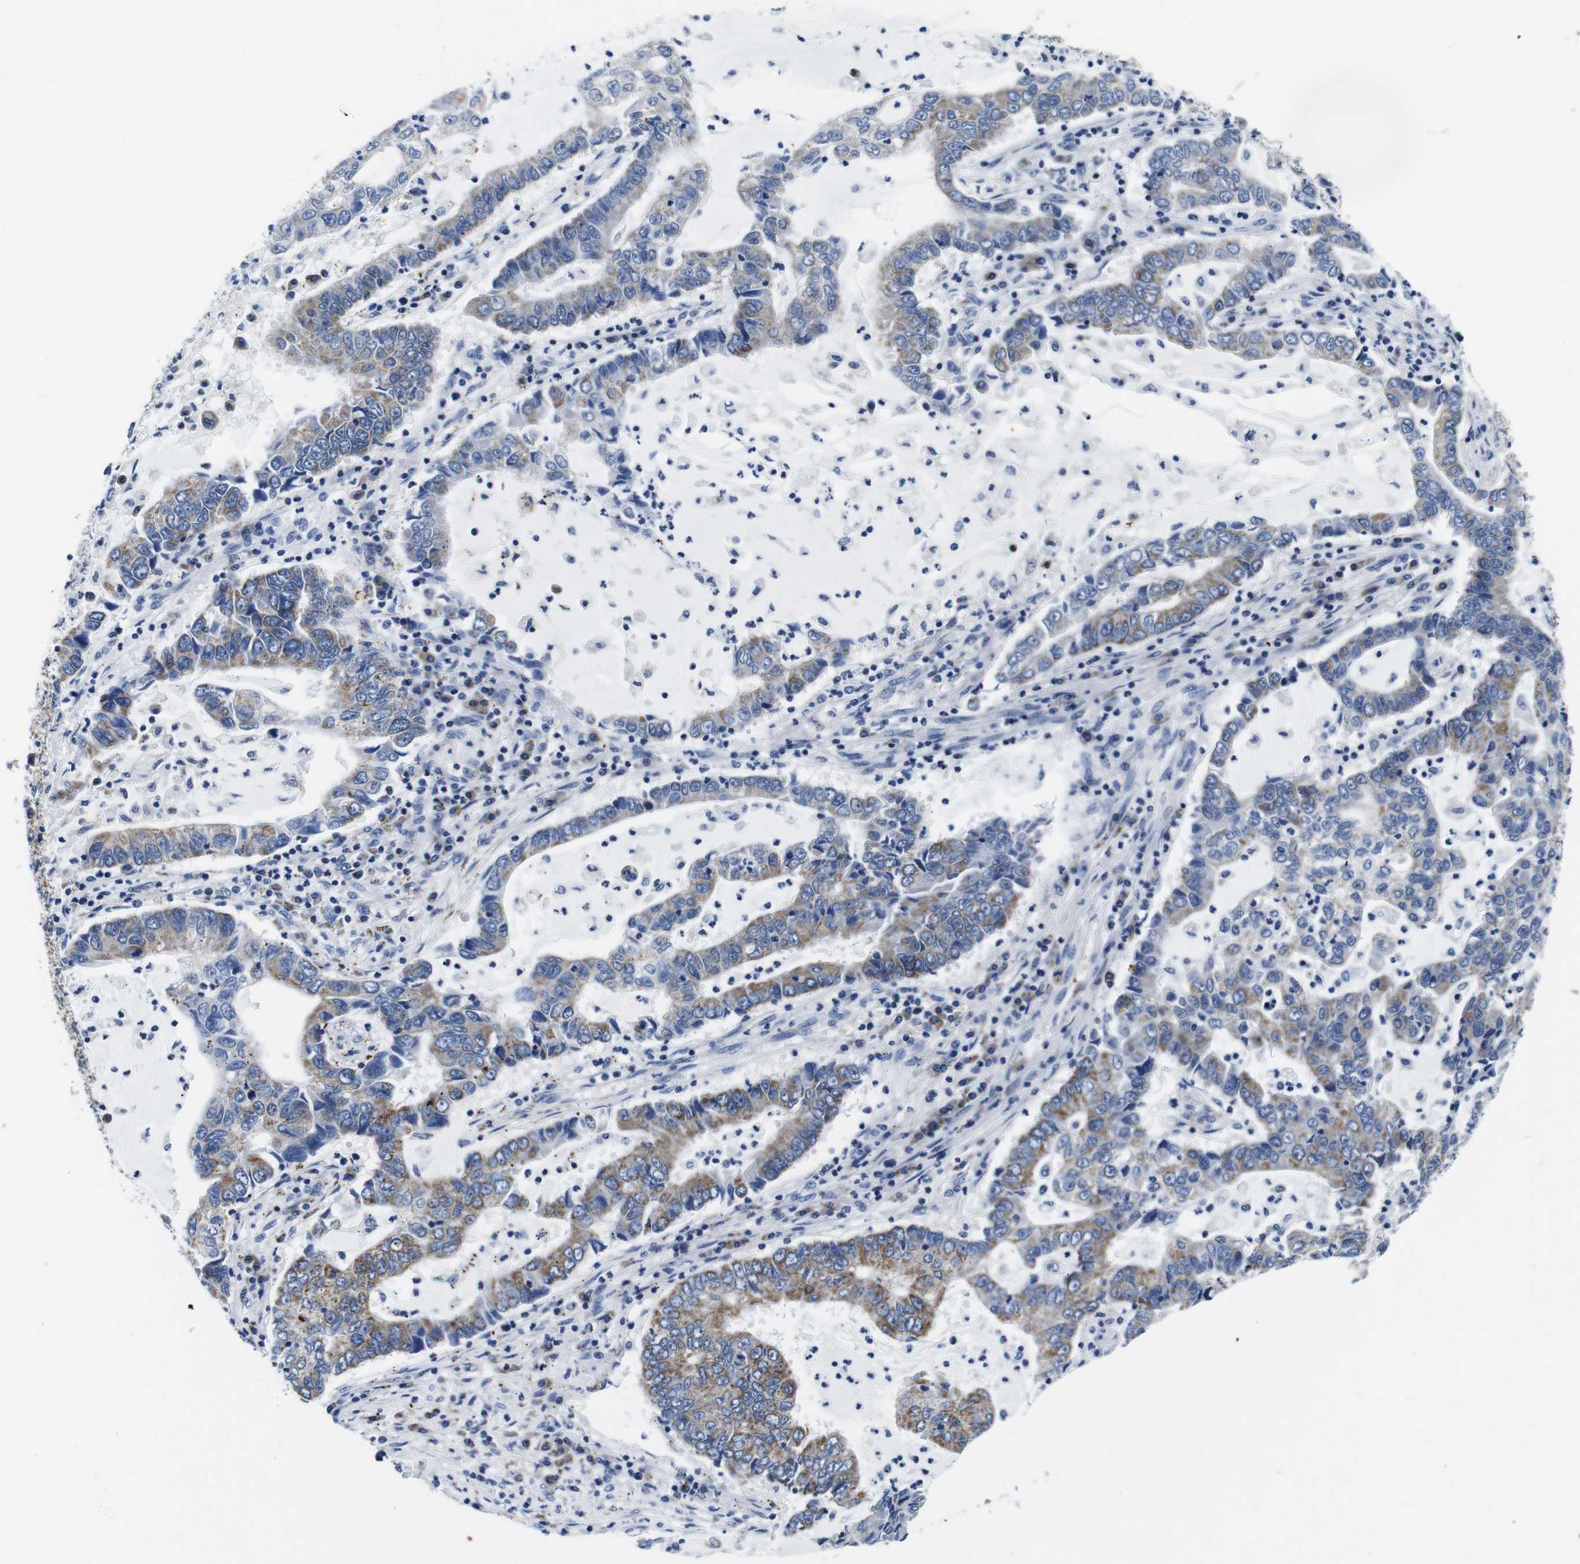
{"staining": {"intensity": "moderate", "quantity": "25%-75%", "location": "cytoplasmic/membranous"}, "tissue": "lung cancer", "cell_type": "Tumor cells", "image_type": "cancer", "snomed": [{"axis": "morphology", "description": "Adenocarcinoma, NOS"}, {"axis": "topography", "description": "Lung"}], "caption": "Lung cancer tissue displays moderate cytoplasmic/membranous positivity in about 25%-75% of tumor cells, visualized by immunohistochemistry.", "gene": "SNX19", "patient": {"sex": "female", "age": 51}}